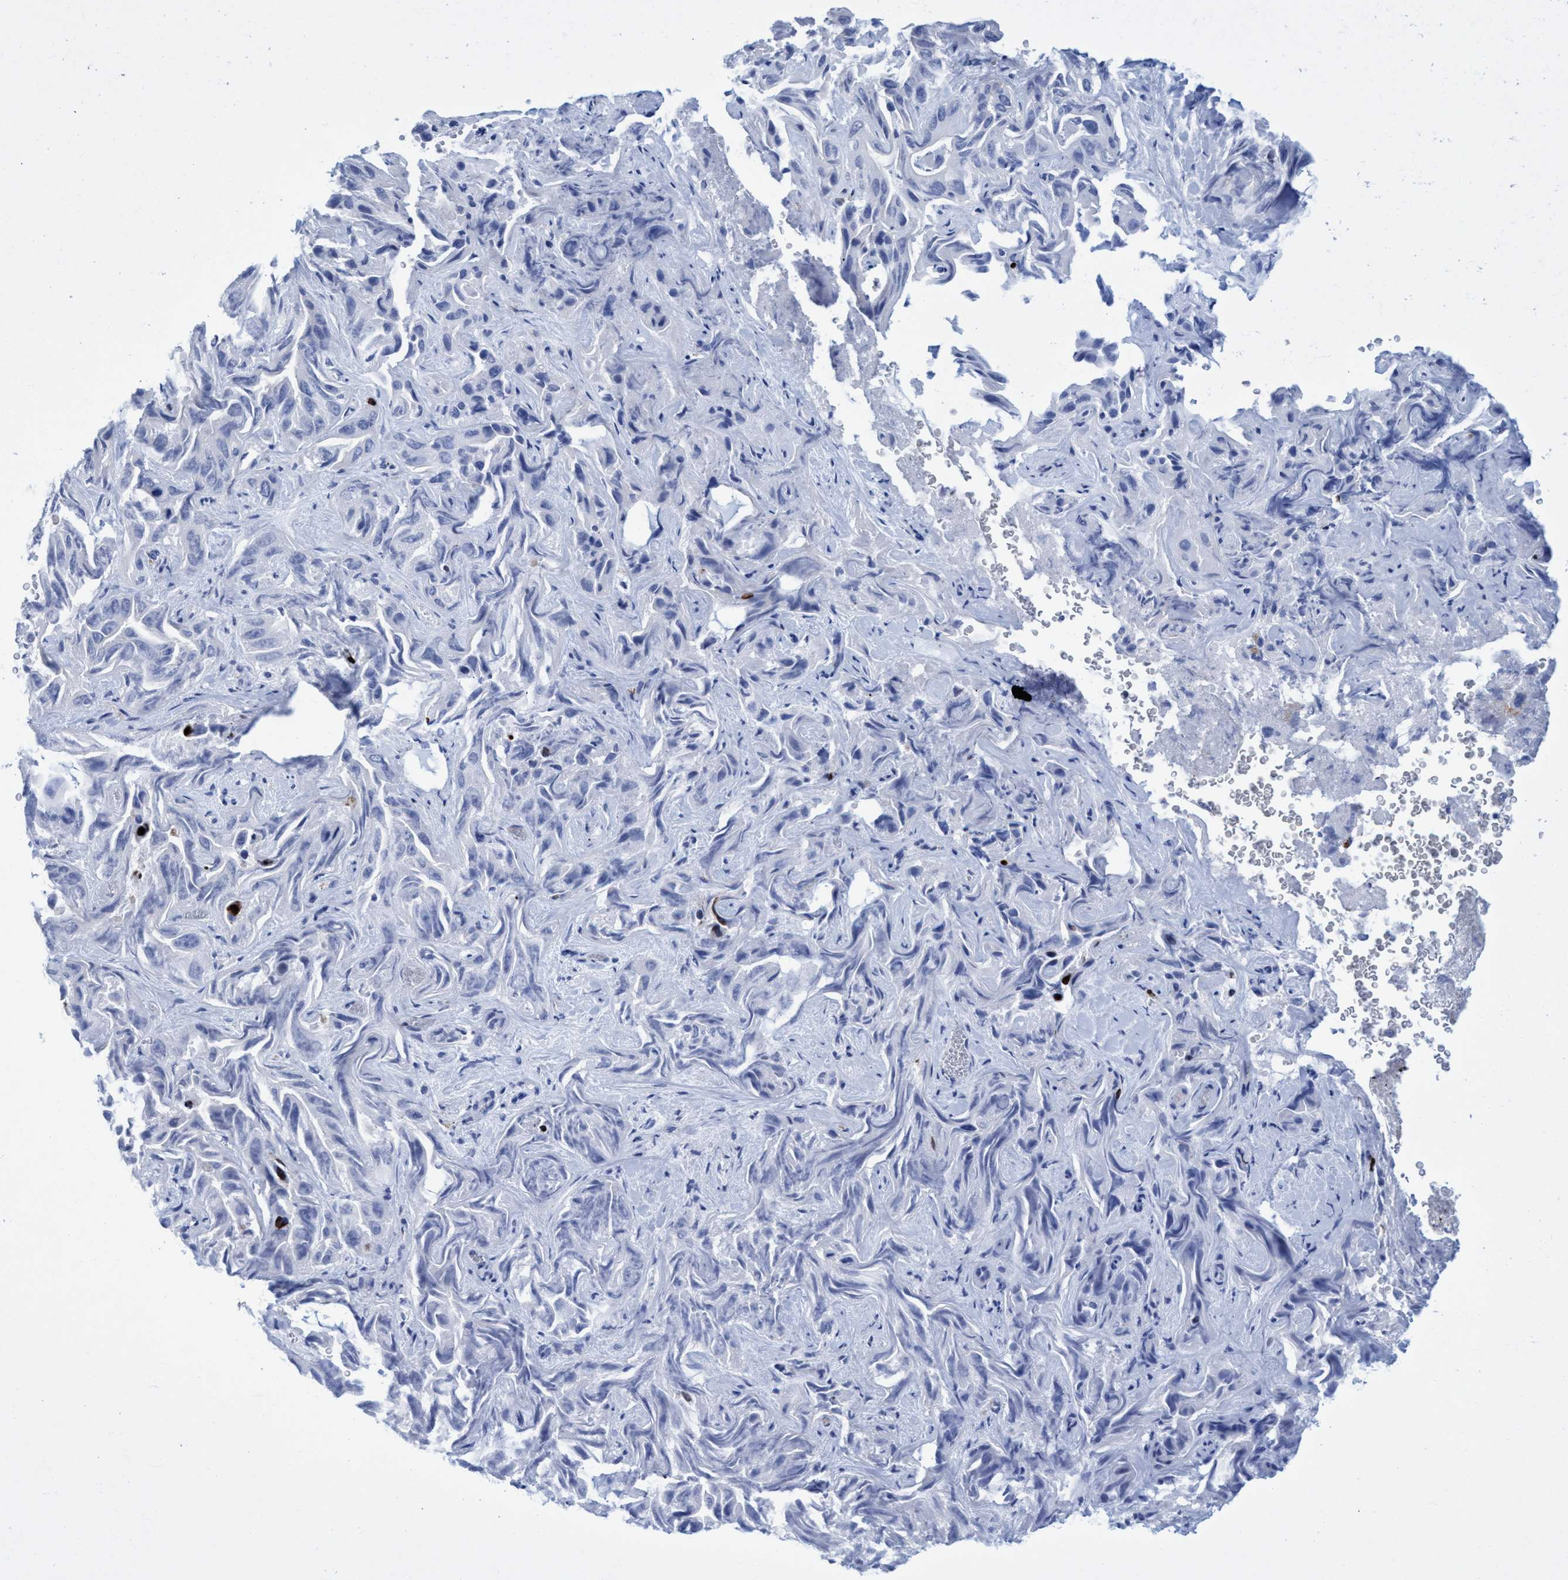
{"staining": {"intensity": "negative", "quantity": "none", "location": "none"}, "tissue": "liver cancer", "cell_type": "Tumor cells", "image_type": "cancer", "snomed": [{"axis": "morphology", "description": "Cholangiocarcinoma"}, {"axis": "topography", "description": "Liver"}], "caption": "Histopathology image shows no protein staining in tumor cells of cholangiocarcinoma (liver) tissue.", "gene": "R3HCC1", "patient": {"sex": "female", "age": 52}}